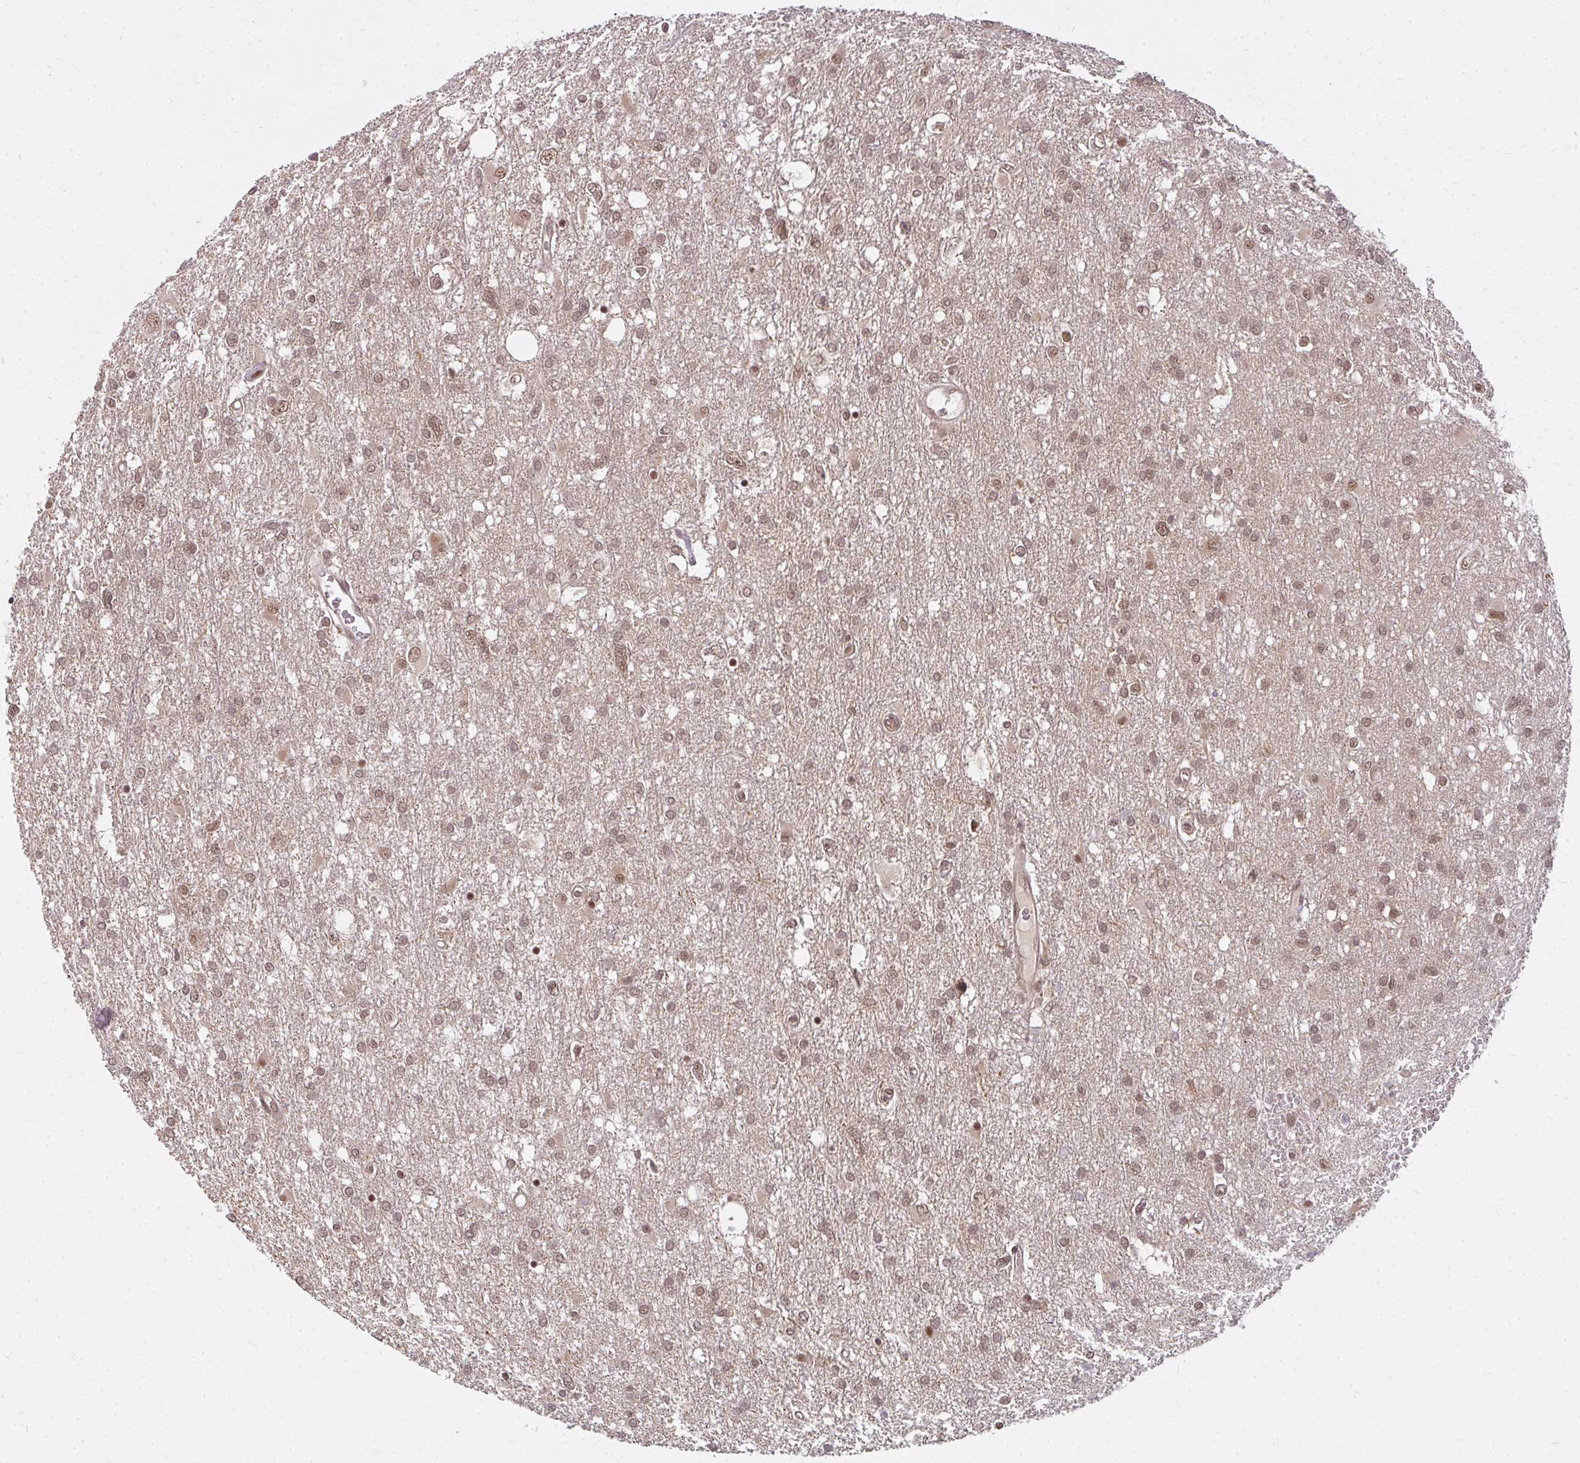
{"staining": {"intensity": "moderate", "quantity": ">75%", "location": "nuclear"}, "tissue": "glioma", "cell_type": "Tumor cells", "image_type": "cancer", "snomed": [{"axis": "morphology", "description": "Glioma, malignant, High grade"}, {"axis": "topography", "description": "Brain"}], "caption": "IHC histopathology image of neoplastic tissue: malignant glioma (high-grade) stained using immunohistochemistry demonstrates medium levels of moderate protein expression localized specifically in the nuclear of tumor cells, appearing as a nuclear brown color.", "gene": "GTF3C6", "patient": {"sex": "male", "age": 61}}